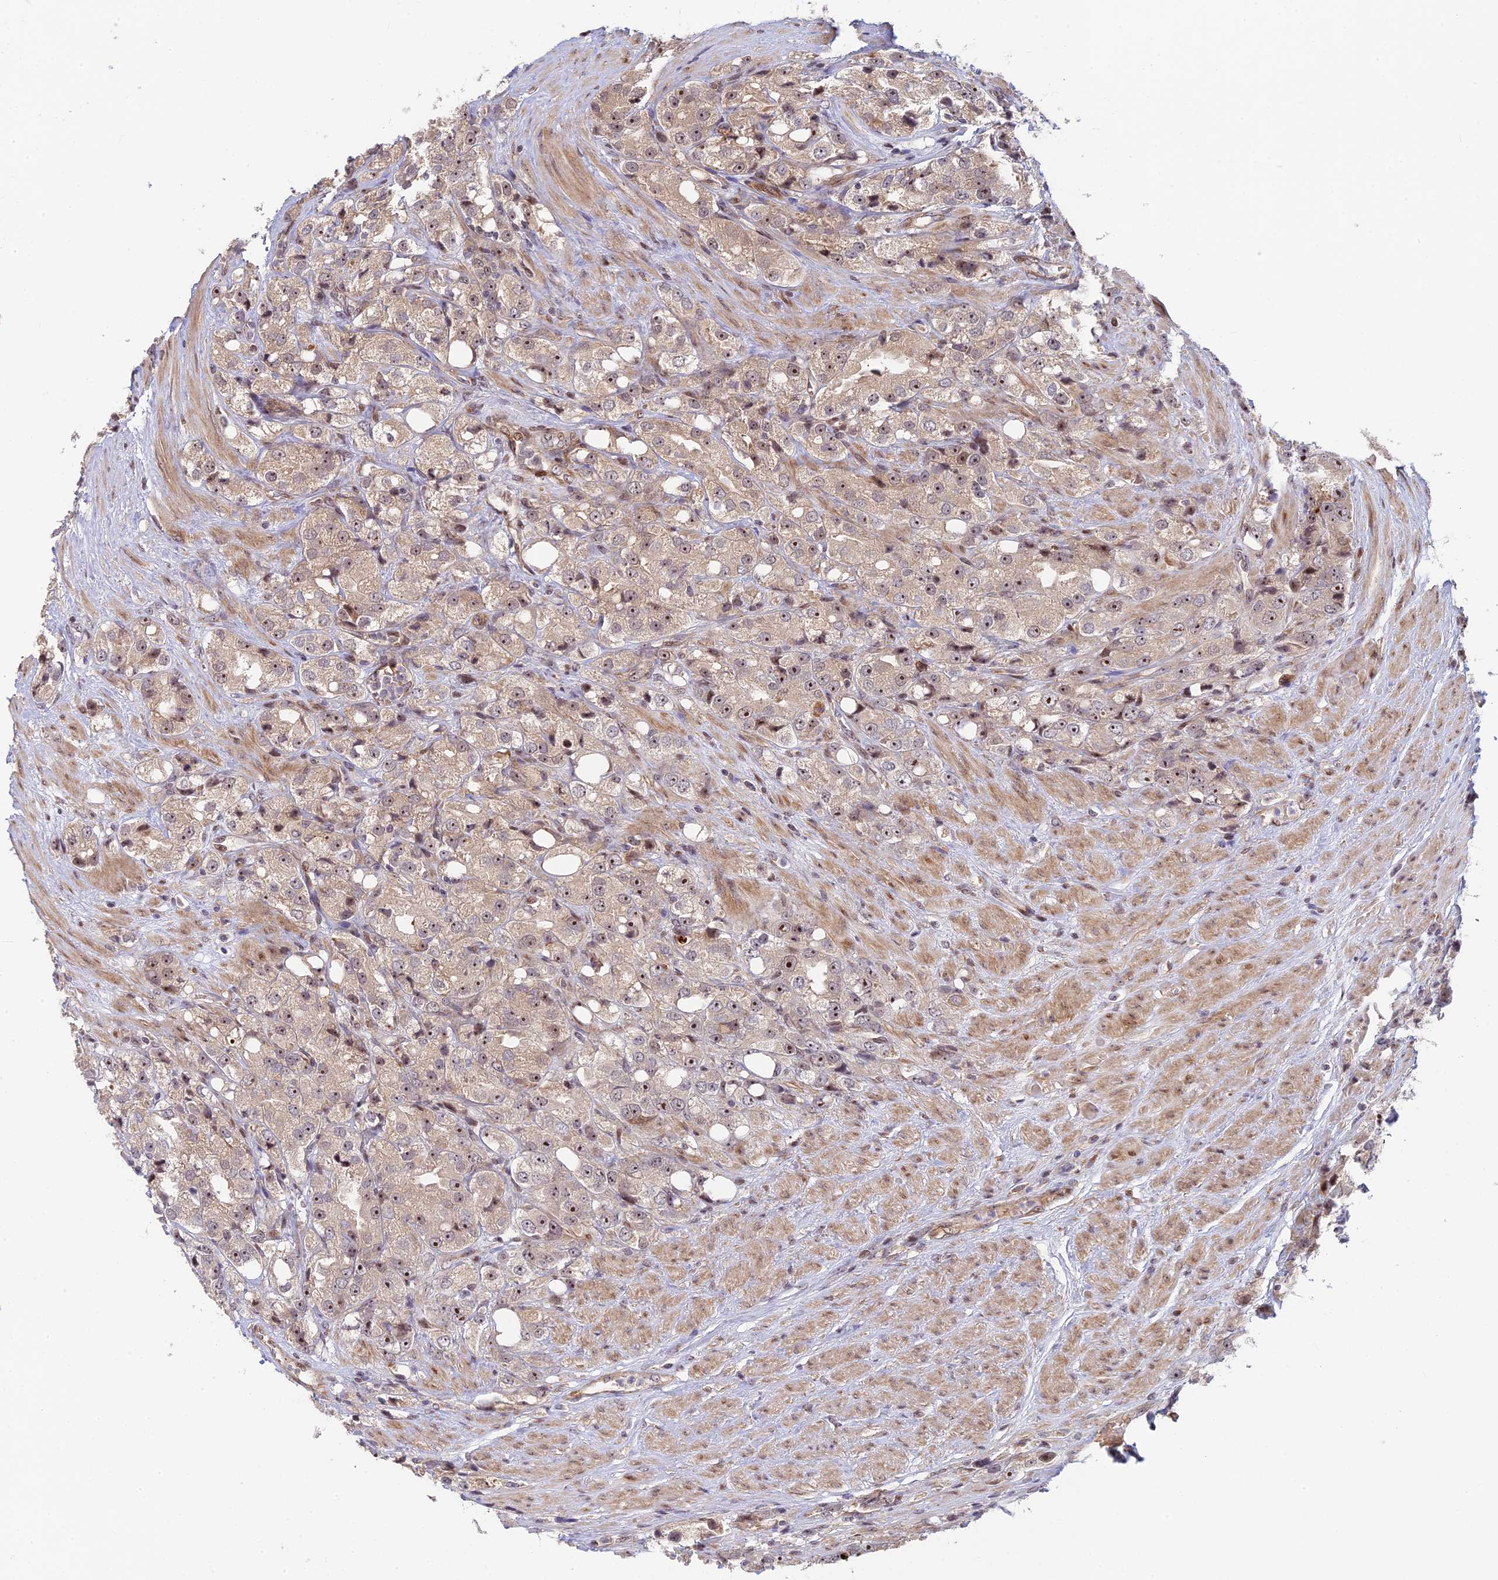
{"staining": {"intensity": "moderate", "quantity": "<25%", "location": "cytoplasmic/membranous,nuclear"}, "tissue": "prostate cancer", "cell_type": "Tumor cells", "image_type": "cancer", "snomed": [{"axis": "morphology", "description": "Adenocarcinoma, NOS"}, {"axis": "topography", "description": "Prostate"}], "caption": "An image of prostate adenocarcinoma stained for a protein demonstrates moderate cytoplasmic/membranous and nuclear brown staining in tumor cells.", "gene": "UFSP2", "patient": {"sex": "male", "age": 79}}